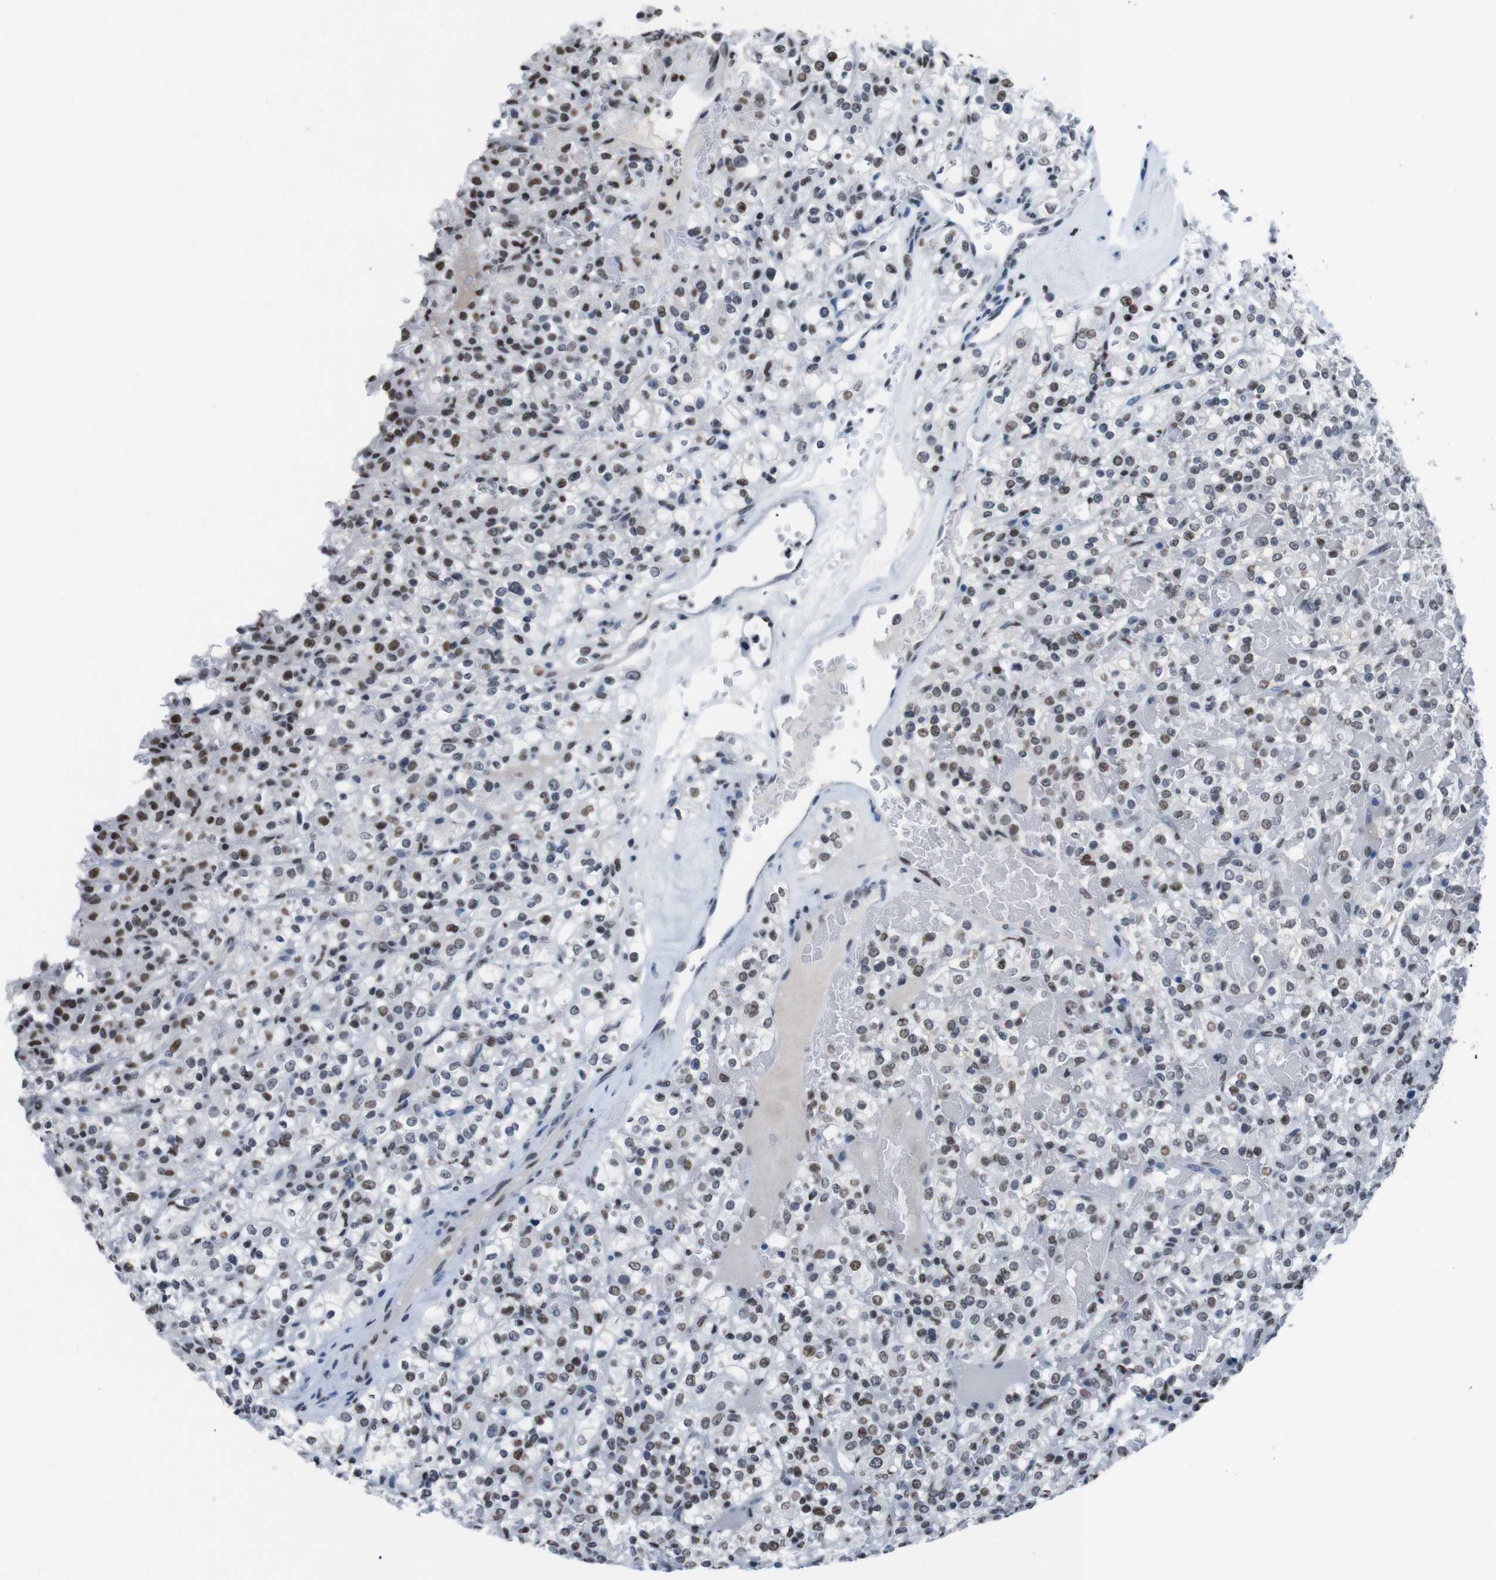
{"staining": {"intensity": "weak", "quantity": "25%-75%", "location": "nuclear"}, "tissue": "renal cancer", "cell_type": "Tumor cells", "image_type": "cancer", "snomed": [{"axis": "morphology", "description": "Normal tissue, NOS"}, {"axis": "morphology", "description": "Adenocarcinoma, NOS"}, {"axis": "topography", "description": "Kidney"}], "caption": "This micrograph exhibits IHC staining of human adenocarcinoma (renal), with low weak nuclear expression in approximately 25%-75% of tumor cells.", "gene": "PIP4P2", "patient": {"sex": "female", "age": 72}}